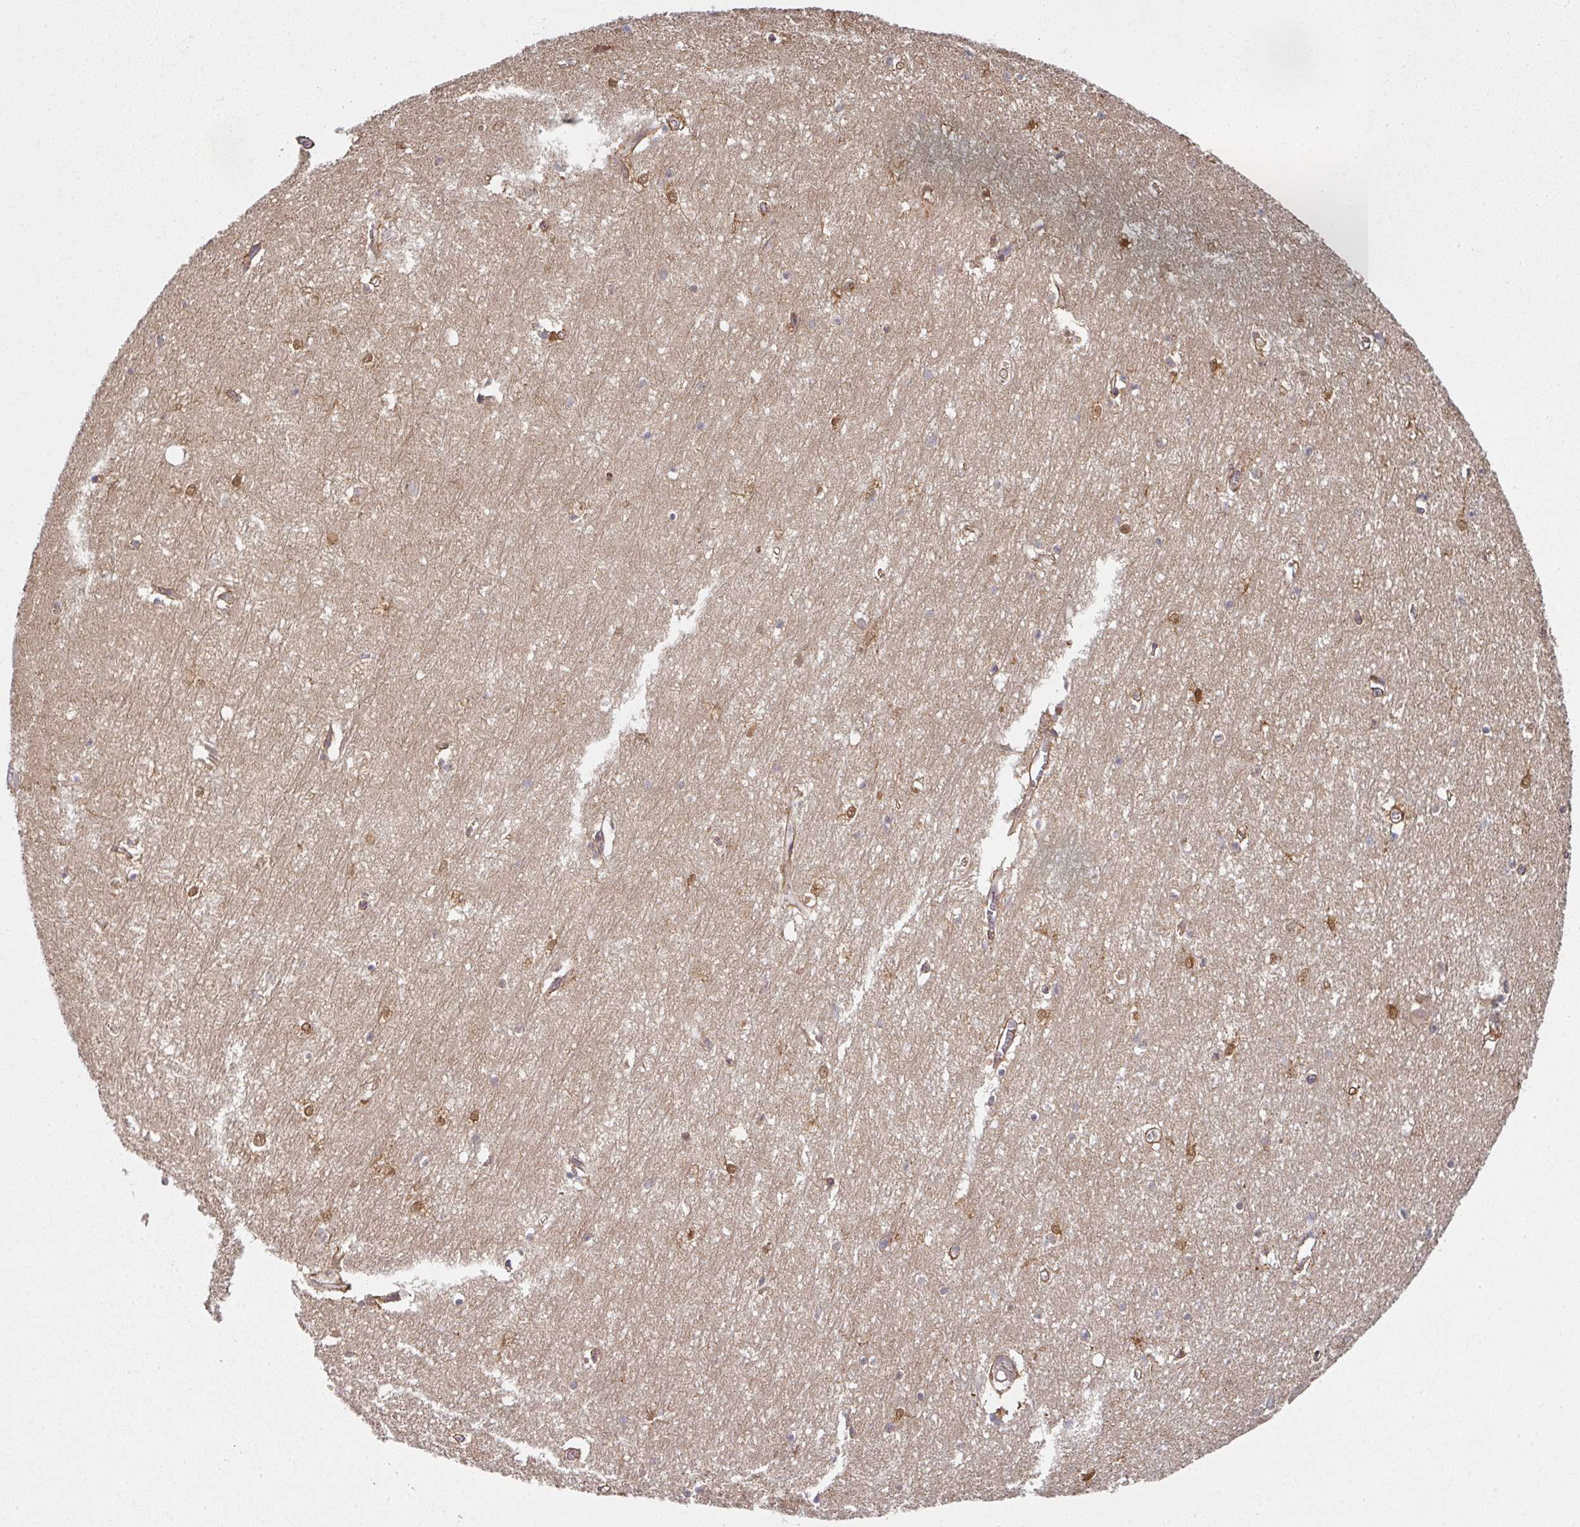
{"staining": {"intensity": "moderate", "quantity": "25%-75%", "location": "cytoplasmic/membranous,nuclear"}, "tissue": "hippocampus", "cell_type": "Glial cells", "image_type": "normal", "snomed": [{"axis": "morphology", "description": "Normal tissue, NOS"}, {"axis": "topography", "description": "Hippocampus"}], "caption": "Immunohistochemical staining of unremarkable human hippocampus displays moderate cytoplasmic/membranous,nuclear protein positivity in about 25%-75% of glial cells.", "gene": "PSME3IP1", "patient": {"sex": "female", "age": 64}}